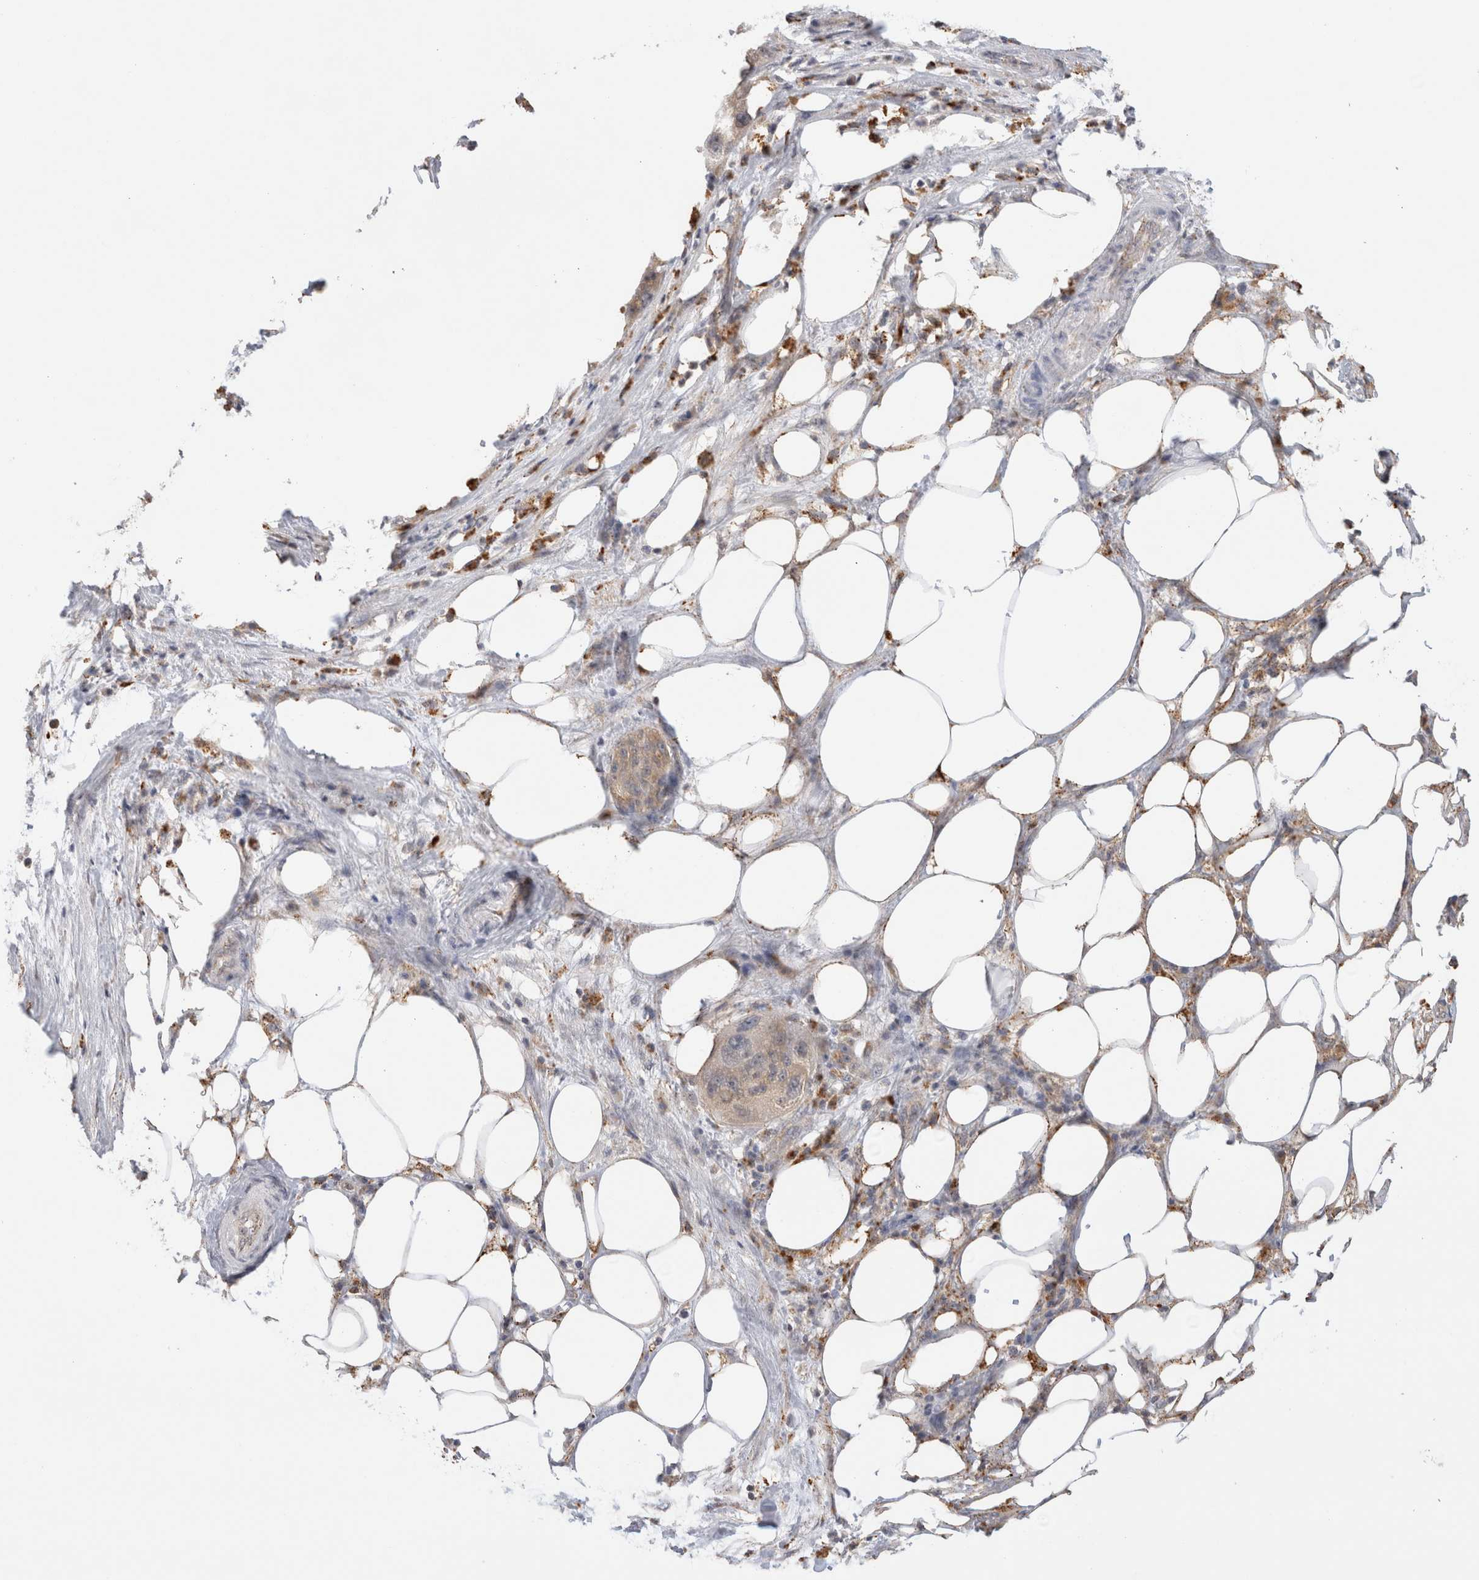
{"staining": {"intensity": "moderate", "quantity": "<25%", "location": "cytoplasmic/membranous"}, "tissue": "pancreatic cancer", "cell_type": "Tumor cells", "image_type": "cancer", "snomed": [{"axis": "morphology", "description": "Adenocarcinoma, NOS"}, {"axis": "topography", "description": "Pancreas"}], "caption": "Human pancreatic cancer (adenocarcinoma) stained with a brown dye shows moderate cytoplasmic/membranous positive expression in about <25% of tumor cells.", "gene": "GNS", "patient": {"sex": "female", "age": 78}}